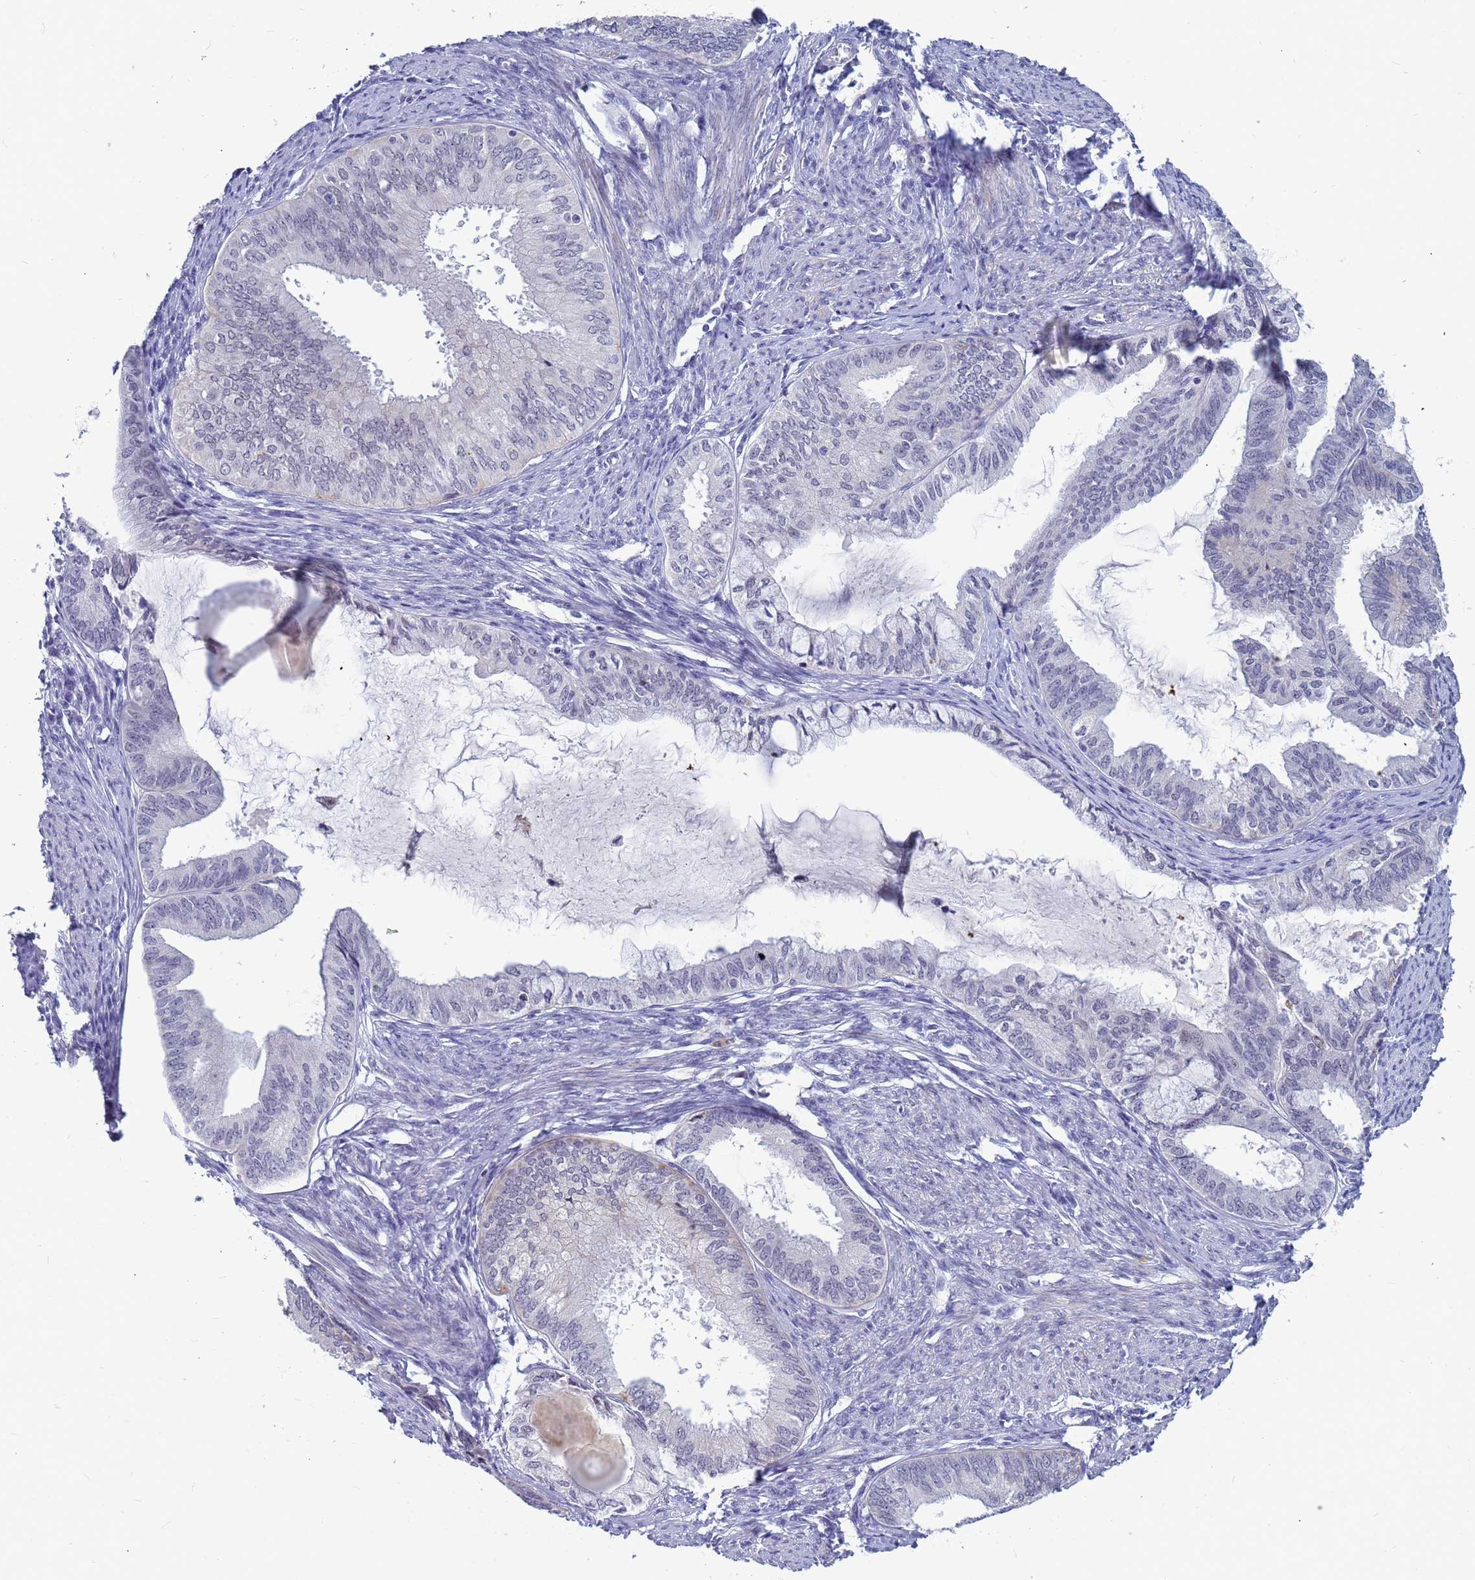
{"staining": {"intensity": "negative", "quantity": "none", "location": "none"}, "tissue": "endometrial cancer", "cell_type": "Tumor cells", "image_type": "cancer", "snomed": [{"axis": "morphology", "description": "Adenocarcinoma, NOS"}, {"axis": "topography", "description": "Endometrium"}], "caption": "Tumor cells show no significant positivity in endometrial cancer (adenocarcinoma).", "gene": "CXorf65", "patient": {"sex": "female", "age": 86}}